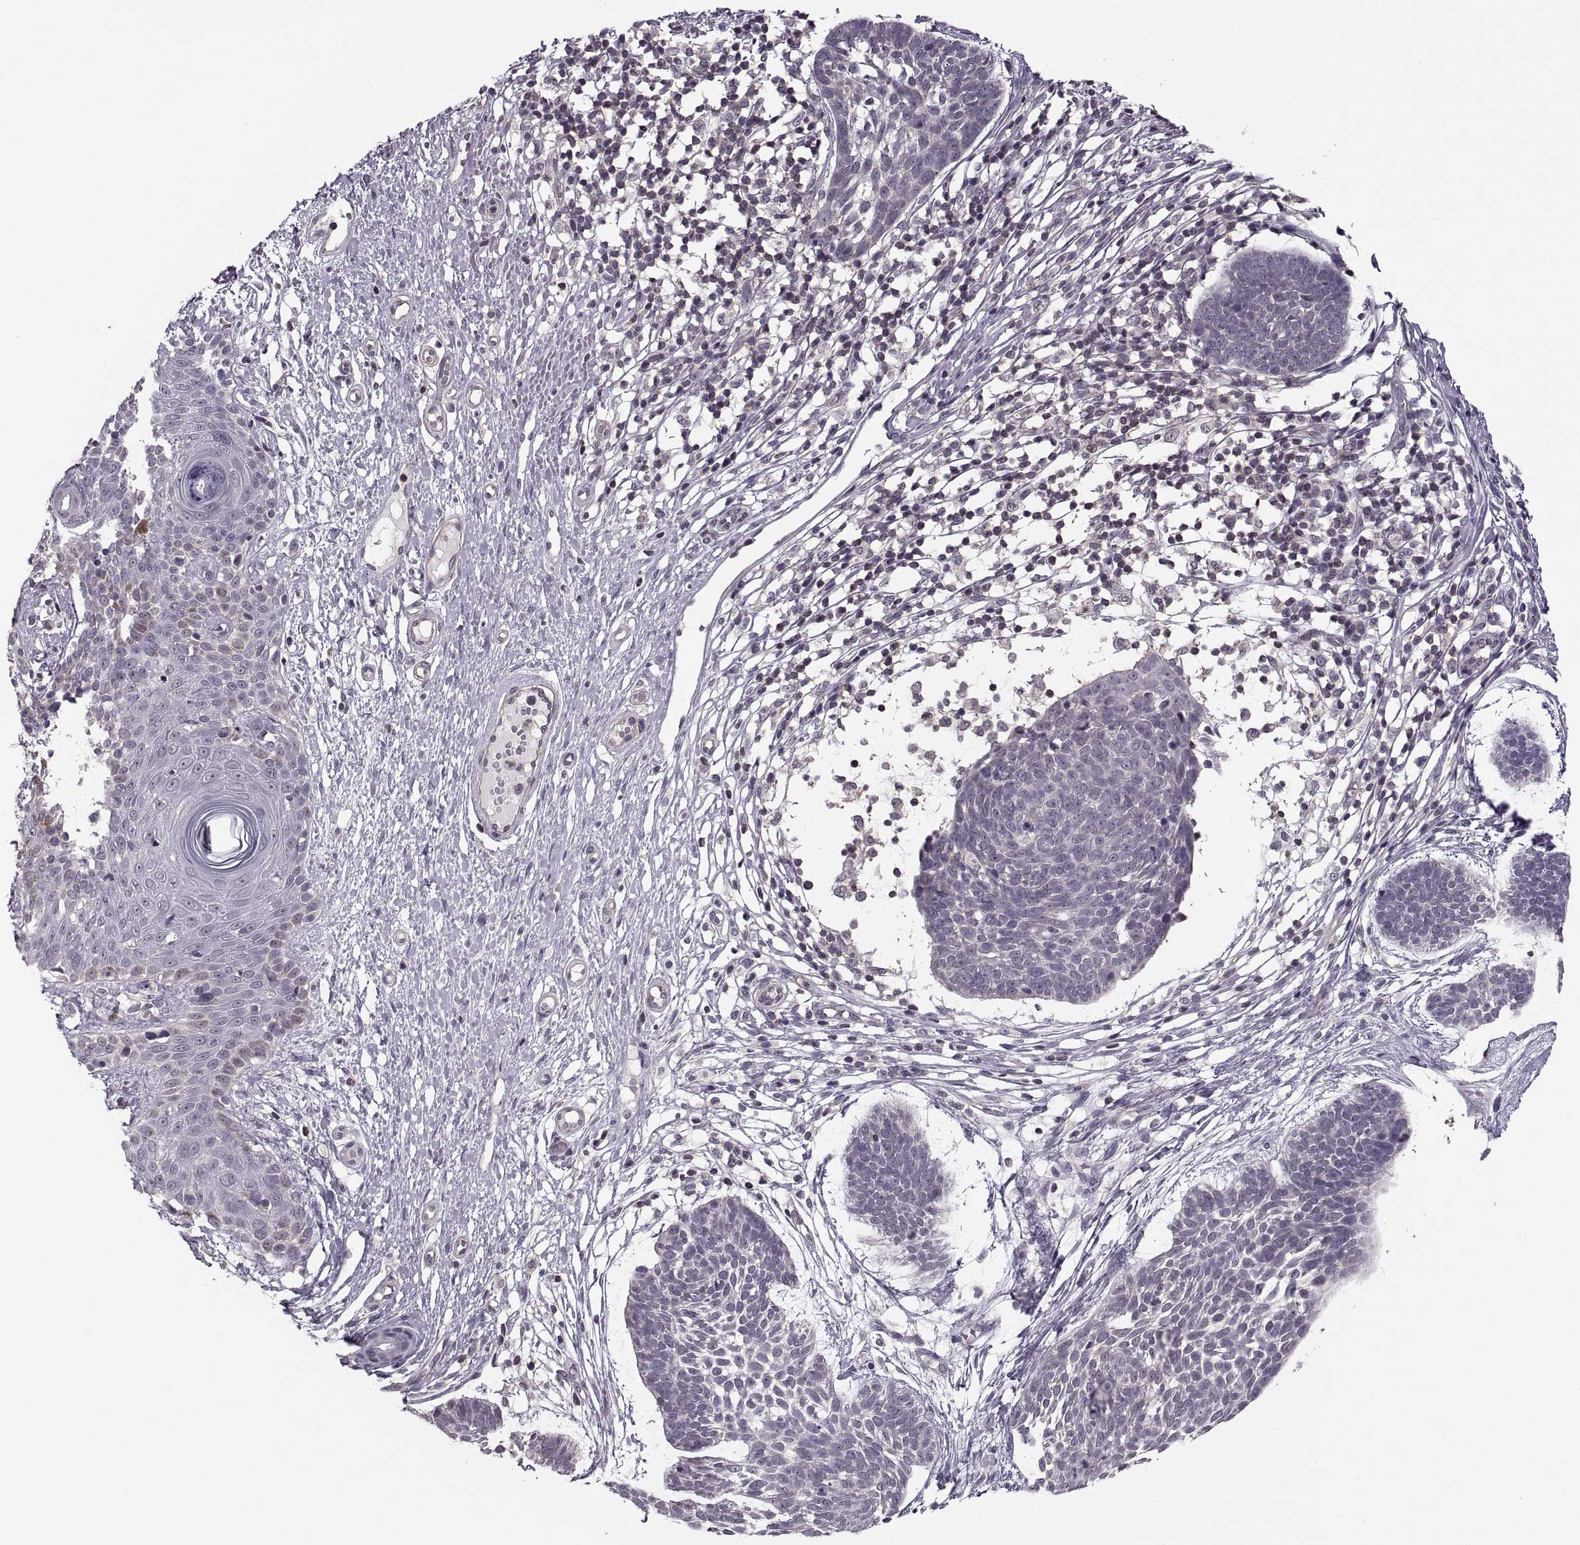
{"staining": {"intensity": "negative", "quantity": "none", "location": "none"}, "tissue": "skin cancer", "cell_type": "Tumor cells", "image_type": "cancer", "snomed": [{"axis": "morphology", "description": "Basal cell carcinoma"}, {"axis": "topography", "description": "Skin"}], "caption": "High power microscopy histopathology image of an immunohistochemistry (IHC) histopathology image of basal cell carcinoma (skin), revealing no significant positivity in tumor cells.", "gene": "LUZP2", "patient": {"sex": "male", "age": 85}}